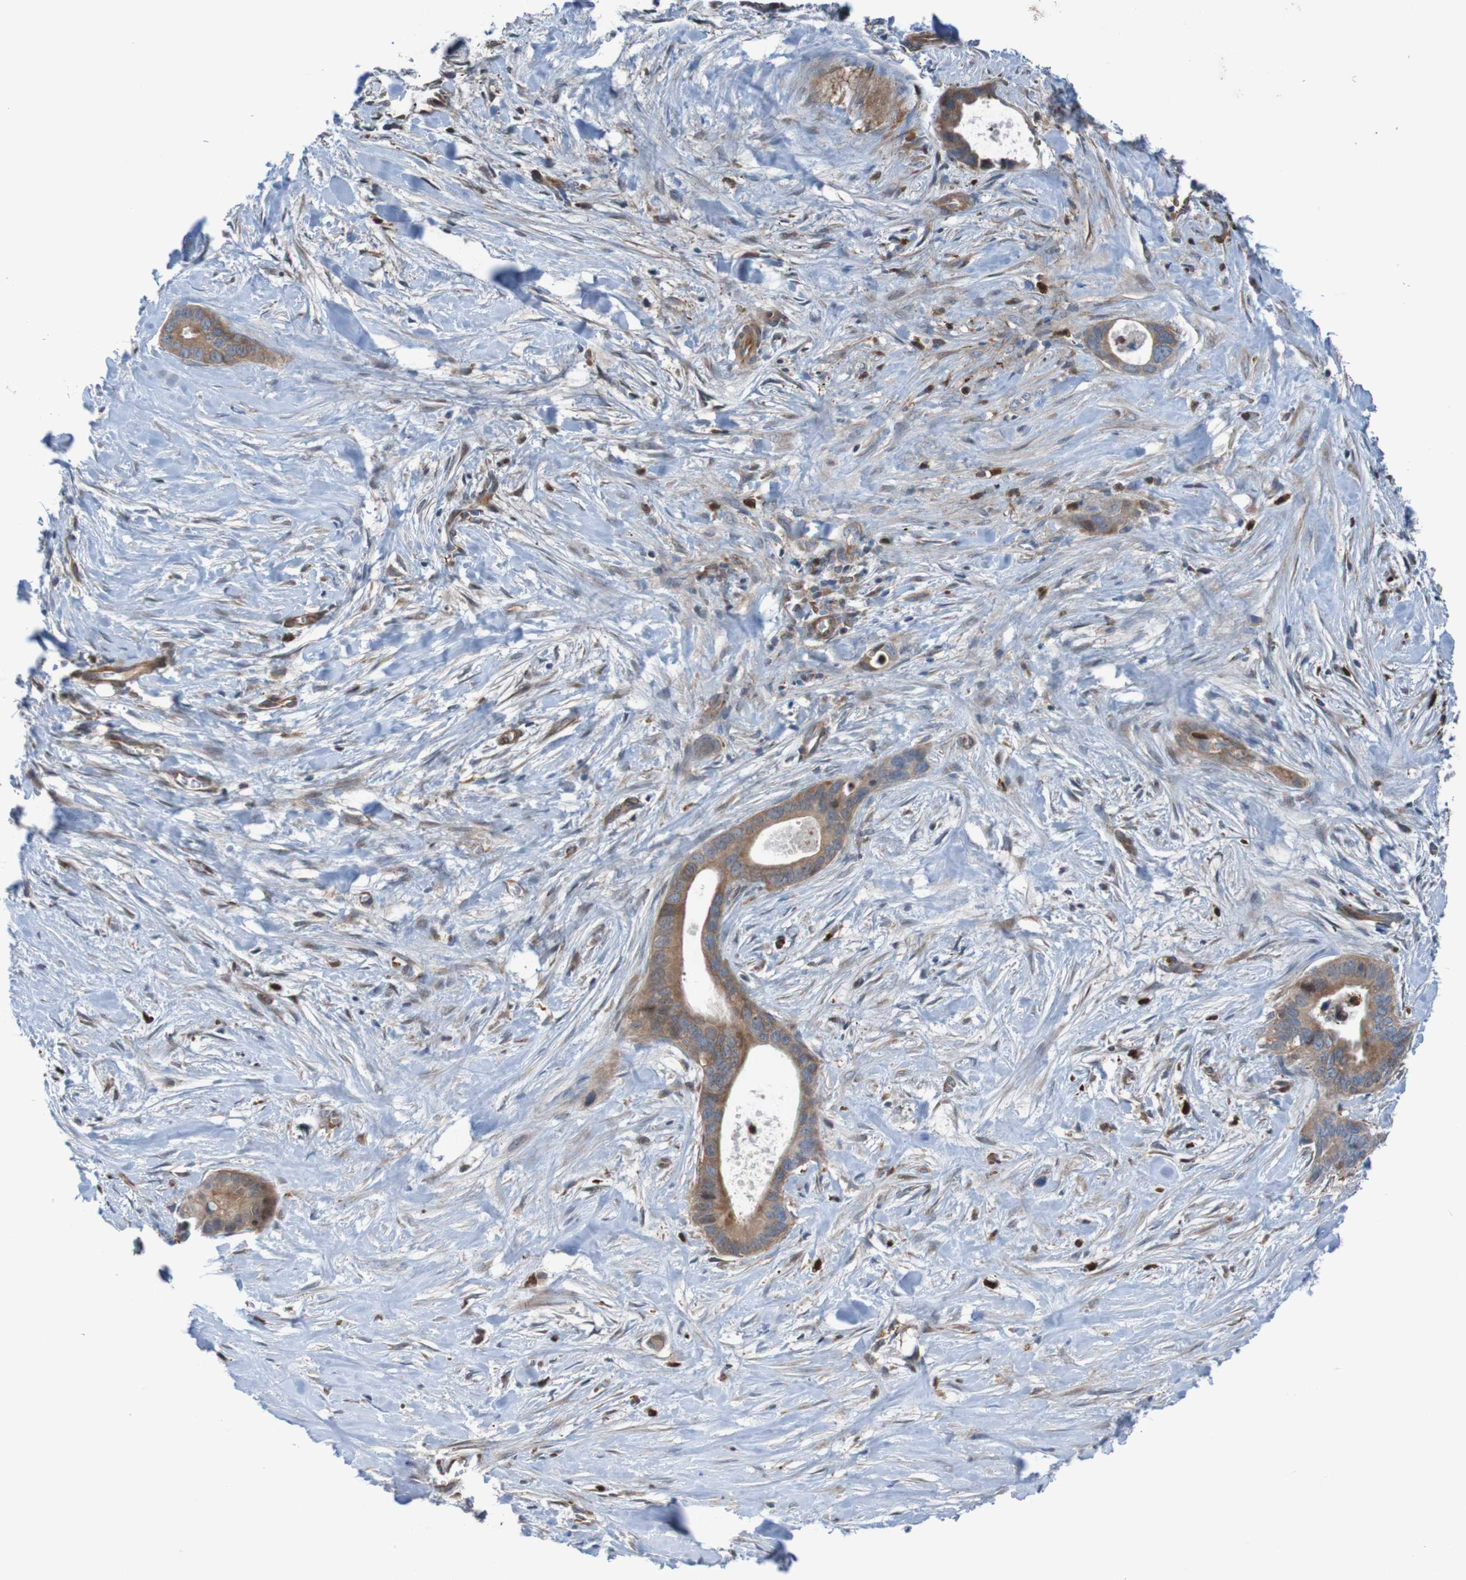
{"staining": {"intensity": "strong", "quantity": ">75%", "location": "cytoplasmic/membranous"}, "tissue": "liver cancer", "cell_type": "Tumor cells", "image_type": "cancer", "snomed": [{"axis": "morphology", "description": "Cholangiocarcinoma"}, {"axis": "topography", "description": "Liver"}], "caption": "Cholangiocarcinoma (liver) stained for a protein (brown) demonstrates strong cytoplasmic/membranous positive positivity in about >75% of tumor cells.", "gene": "ANGPT4", "patient": {"sex": "female", "age": 55}}